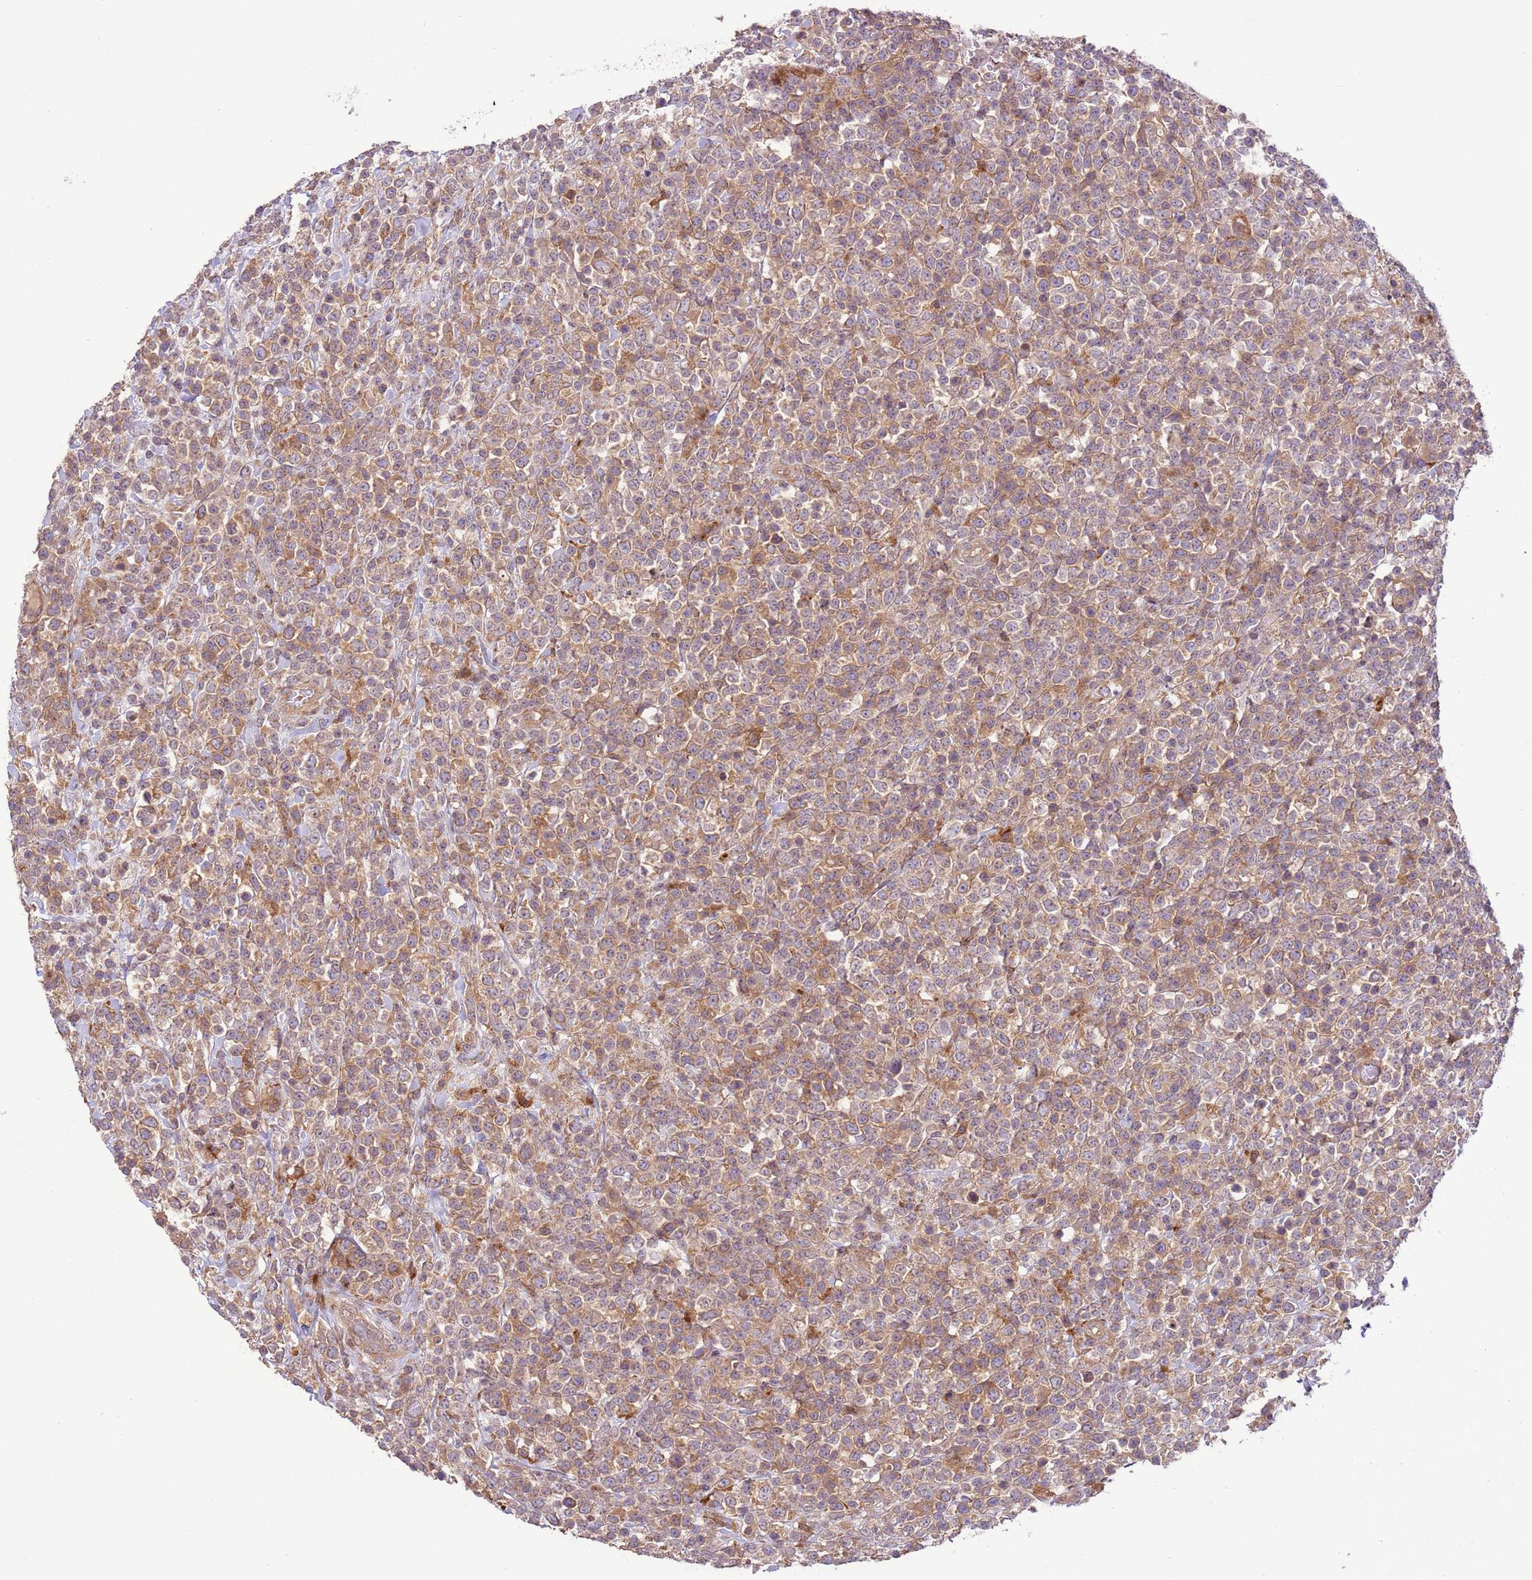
{"staining": {"intensity": "weak", "quantity": "25%-75%", "location": "cytoplasmic/membranous"}, "tissue": "lymphoma", "cell_type": "Tumor cells", "image_type": "cancer", "snomed": [{"axis": "morphology", "description": "Malignant lymphoma, non-Hodgkin's type, High grade"}, {"axis": "topography", "description": "Colon"}], "caption": "An IHC histopathology image of neoplastic tissue is shown. Protein staining in brown highlights weak cytoplasmic/membranous positivity in malignant lymphoma, non-Hodgkin's type (high-grade) within tumor cells.", "gene": "ZNF624", "patient": {"sex": "female", "age": 53}}